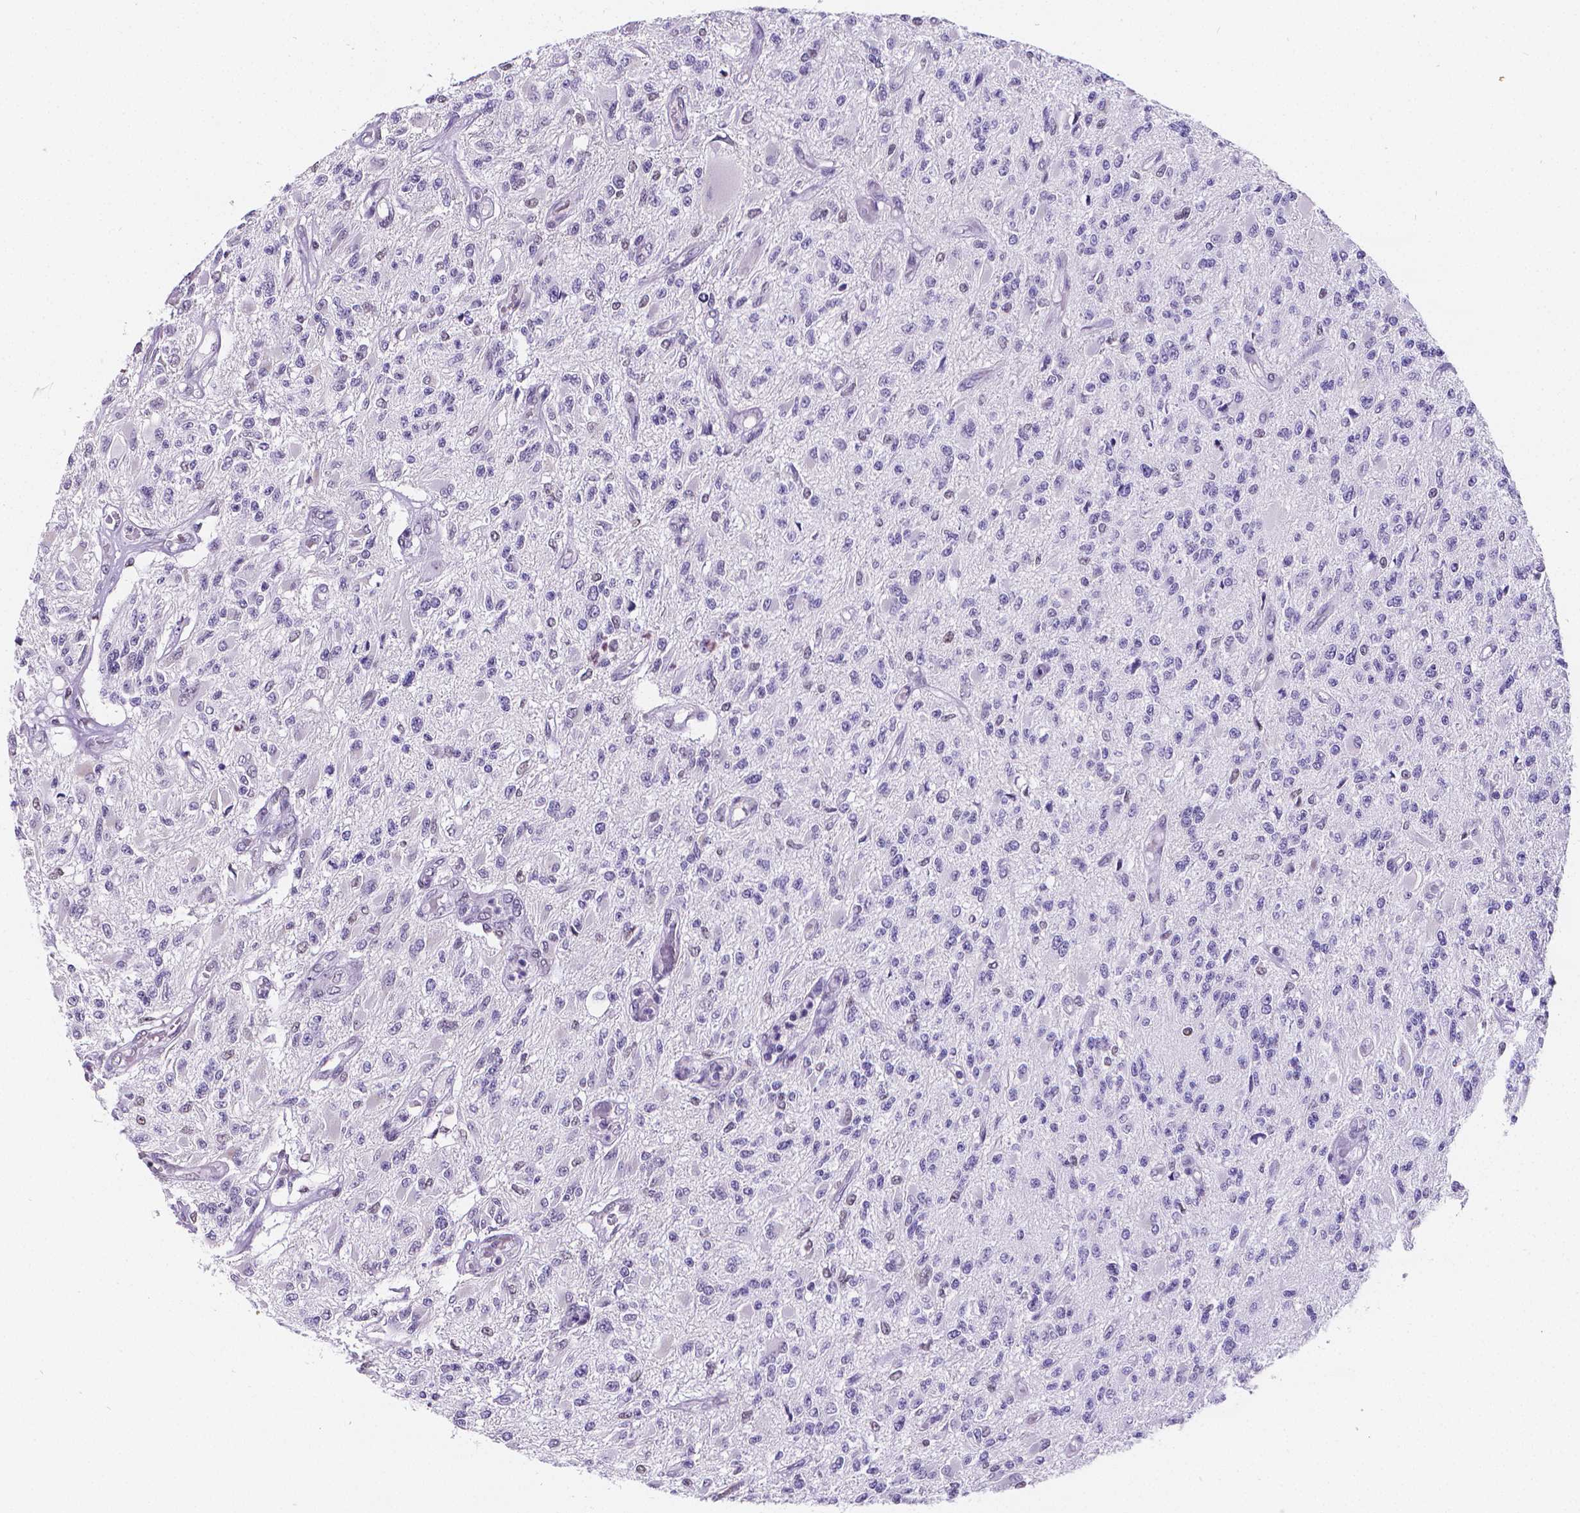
{"staining": {"intensity": "negative", "quantity": "none", "location": "none"}, "tissue": "glioma", "cell_type": "Tumor cells", "image_type": "cancer", "snomed": [{"axis": "morphology", "description": "Glioma, malignant, High grade"}, {"axis": "topography", "description": "Brain"}], "caption": "Immunohistochemistry image of neoplastic tissue: glioma stained with DAB (3,3'-diaminobenzidine) shows no significant protein positivity in tumor cells.", "gene": "MEF2C", "patient": {"sex": "female", "age": 63}}